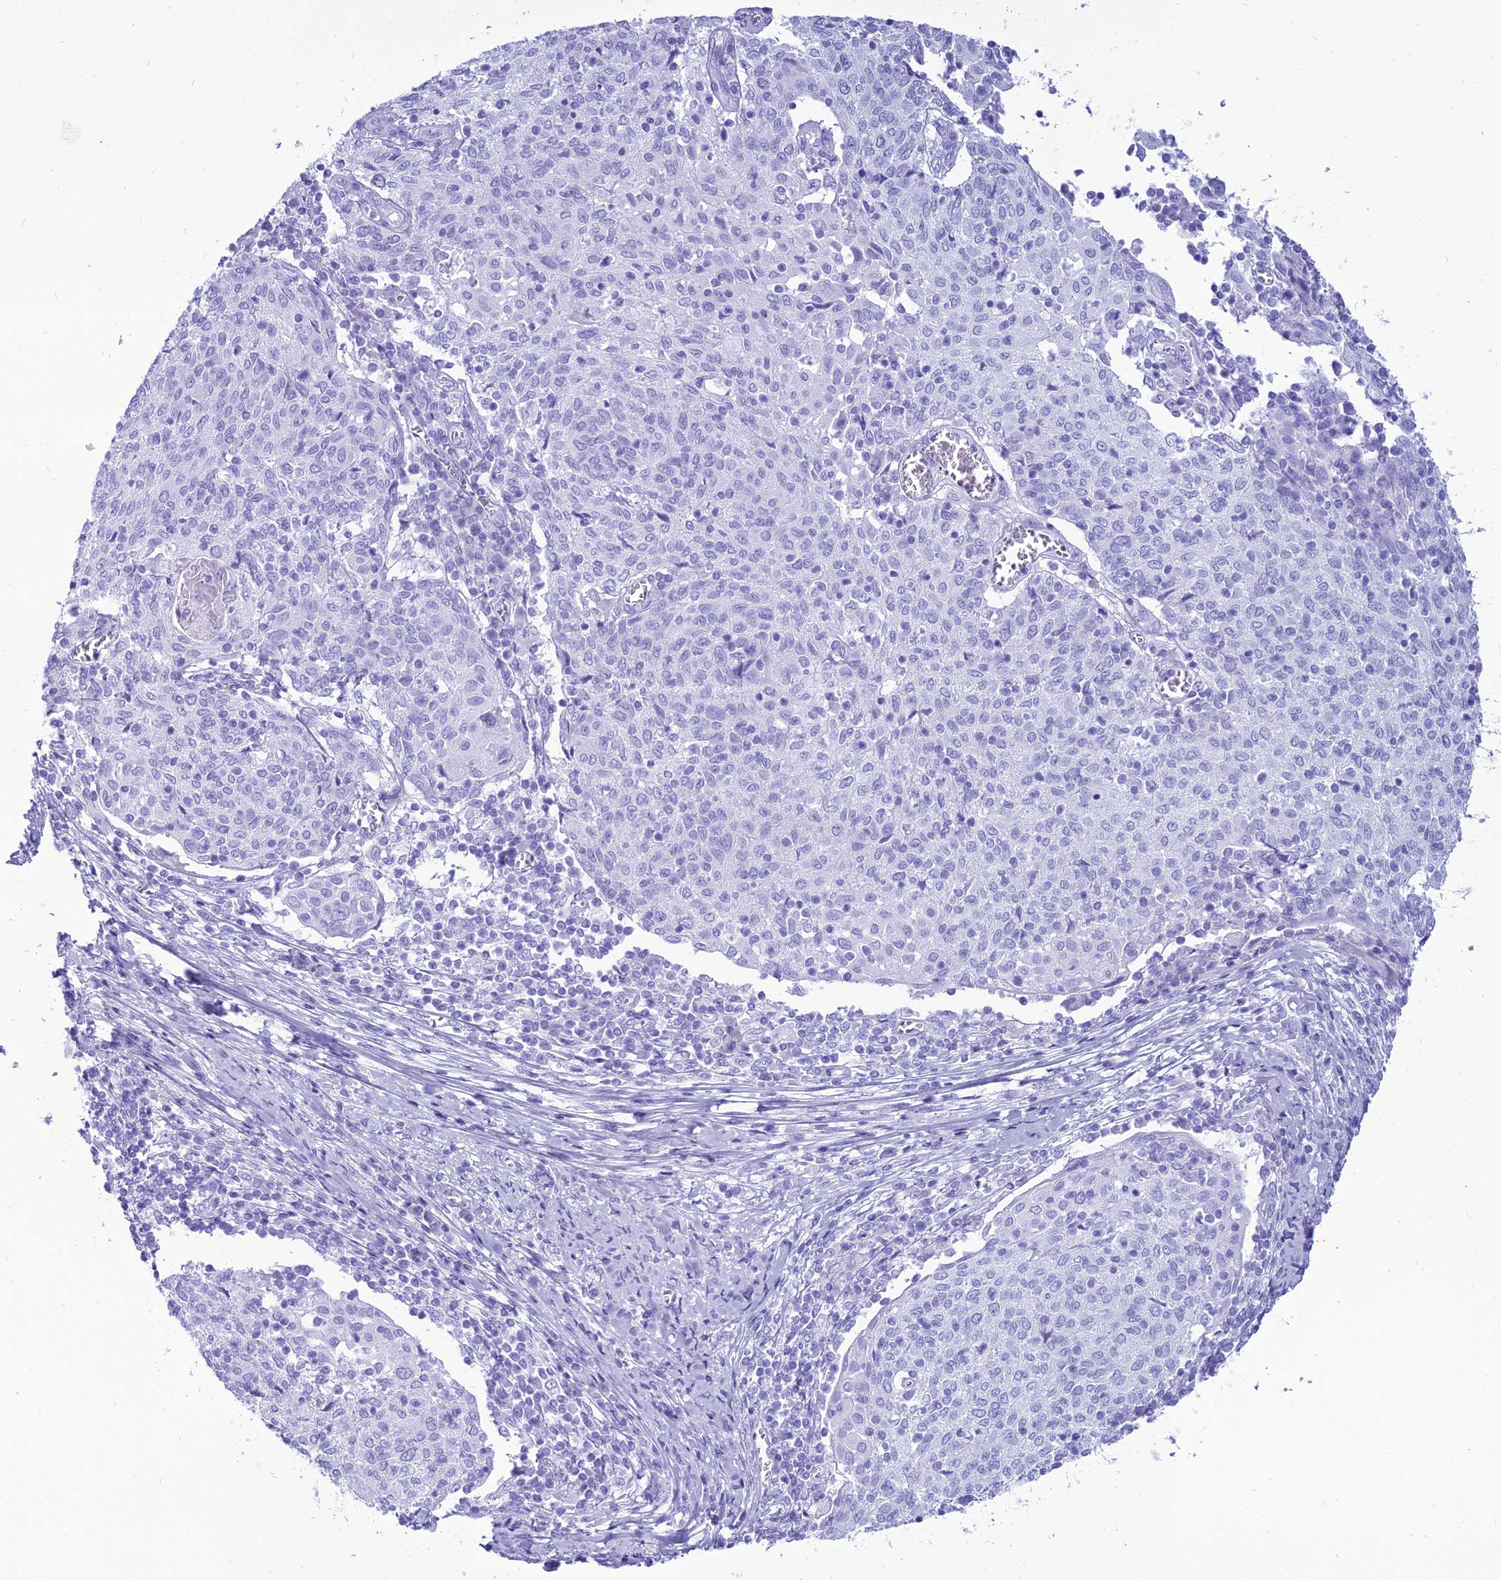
{"staining": {"intensity": "negative", "quantity": "none", "location": "none"}, "tissue": "cervical cancer", "cell_type": "Tumor cells", "image_type": "cancer", "snomed": [{"axis": "morphology", "description": "Squamous cell carcinoma, NOS"}, {"axis": "topography", "description": "Cervix"}], "caption": "DAB immunohistochemical staining of human cervical cancer reveals no significant positivity in tumor cells.", "gene": "PNMA5", "patient": {"sex": "female", "age": 52}}